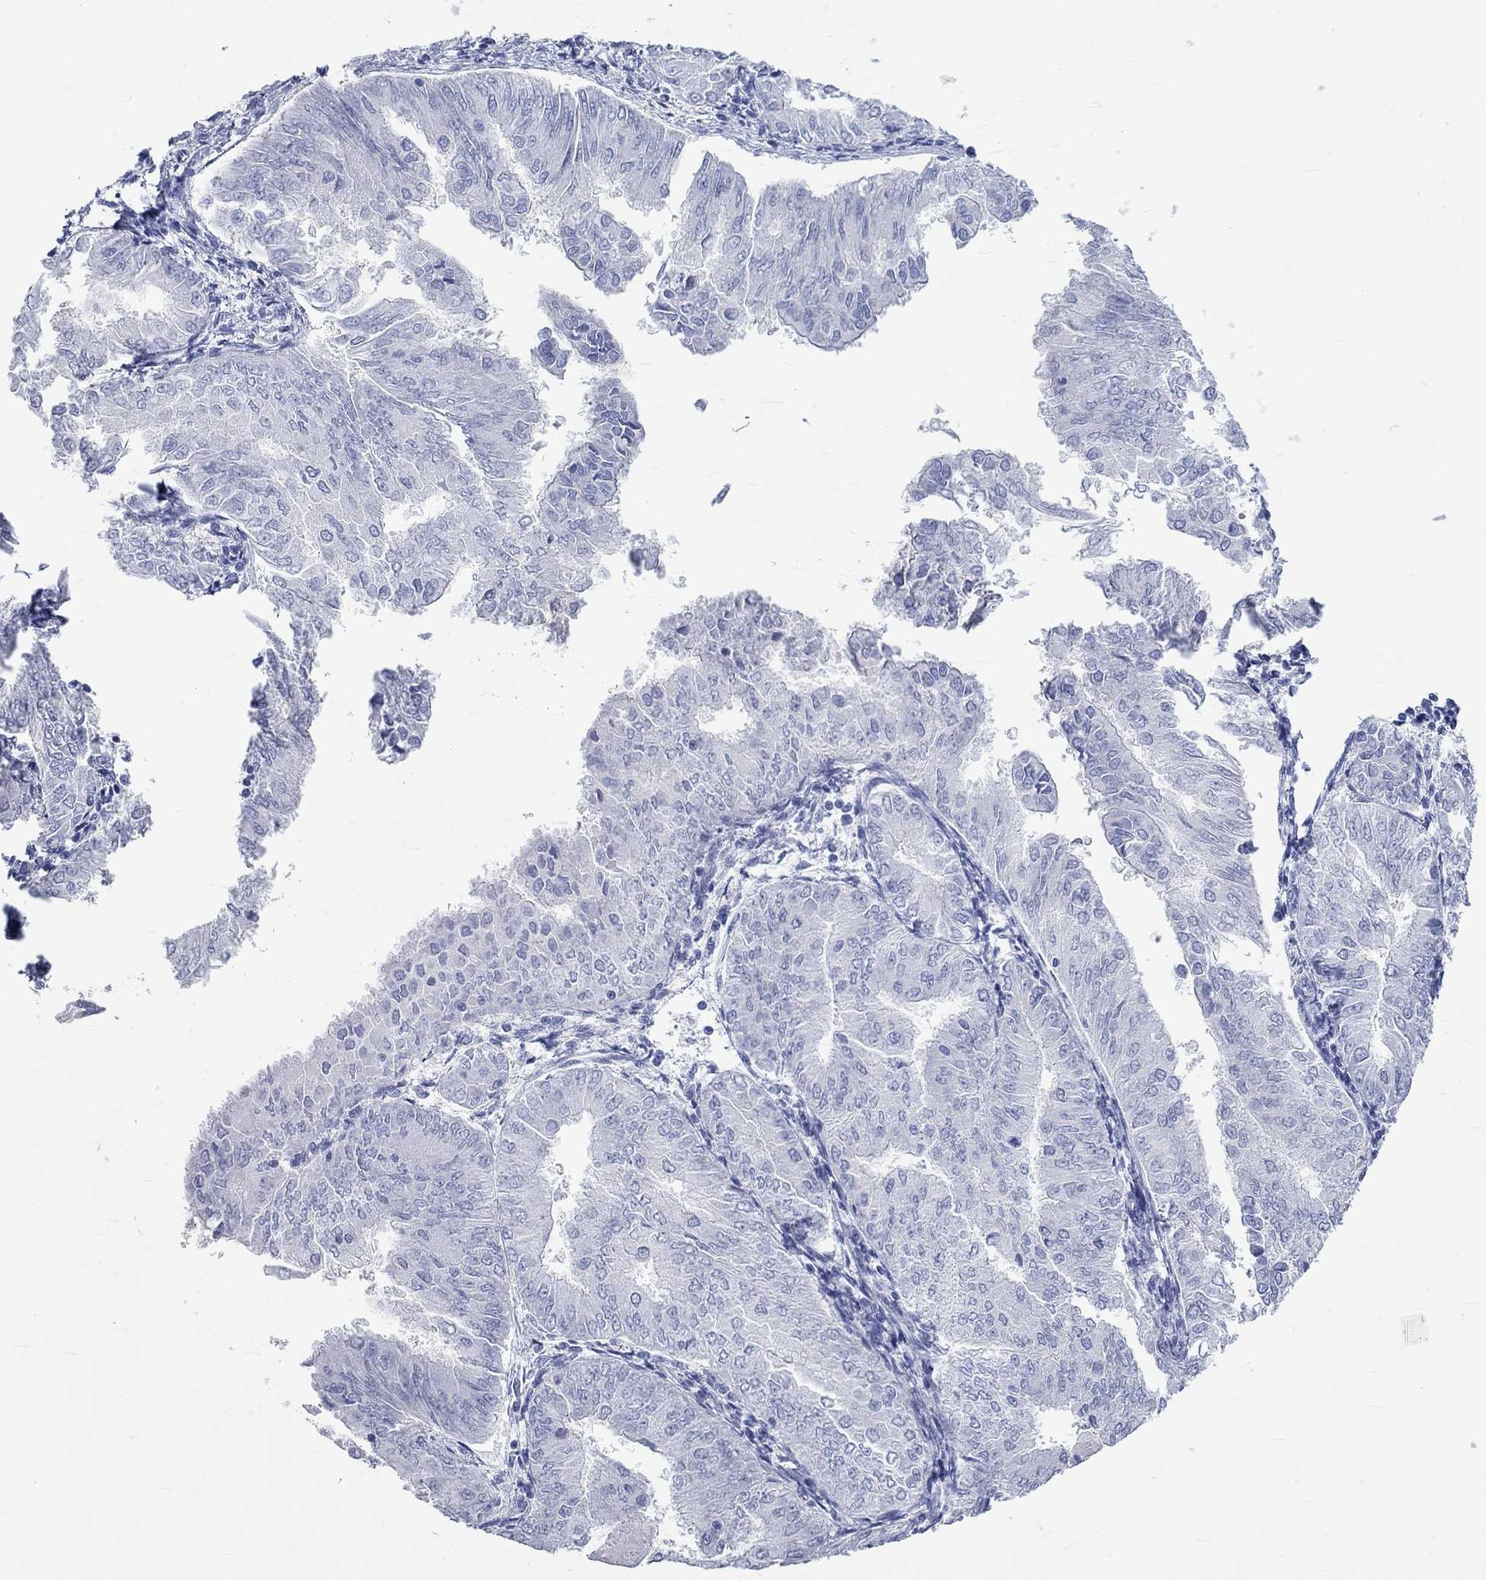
{"staining": {"intensity": "negative", "quantity": "none", "location": "none"}, "tissue": "endometrial cancer", "cell_type": "Tumor cells", "image_type": "cancer", "snomed": [{"axis": "morphology", "description": "Adenocarcinoma, NOS"}, {"axis": "topography", "description": "Endometrium"}], "caption": "Immunohistochemical staining of human endometrial cancer (adenocarcinoma) exhibits no significant positivity in tumor cells.", "gene": "SPATA9", "patient": {"sex": "female", "age": 53}}